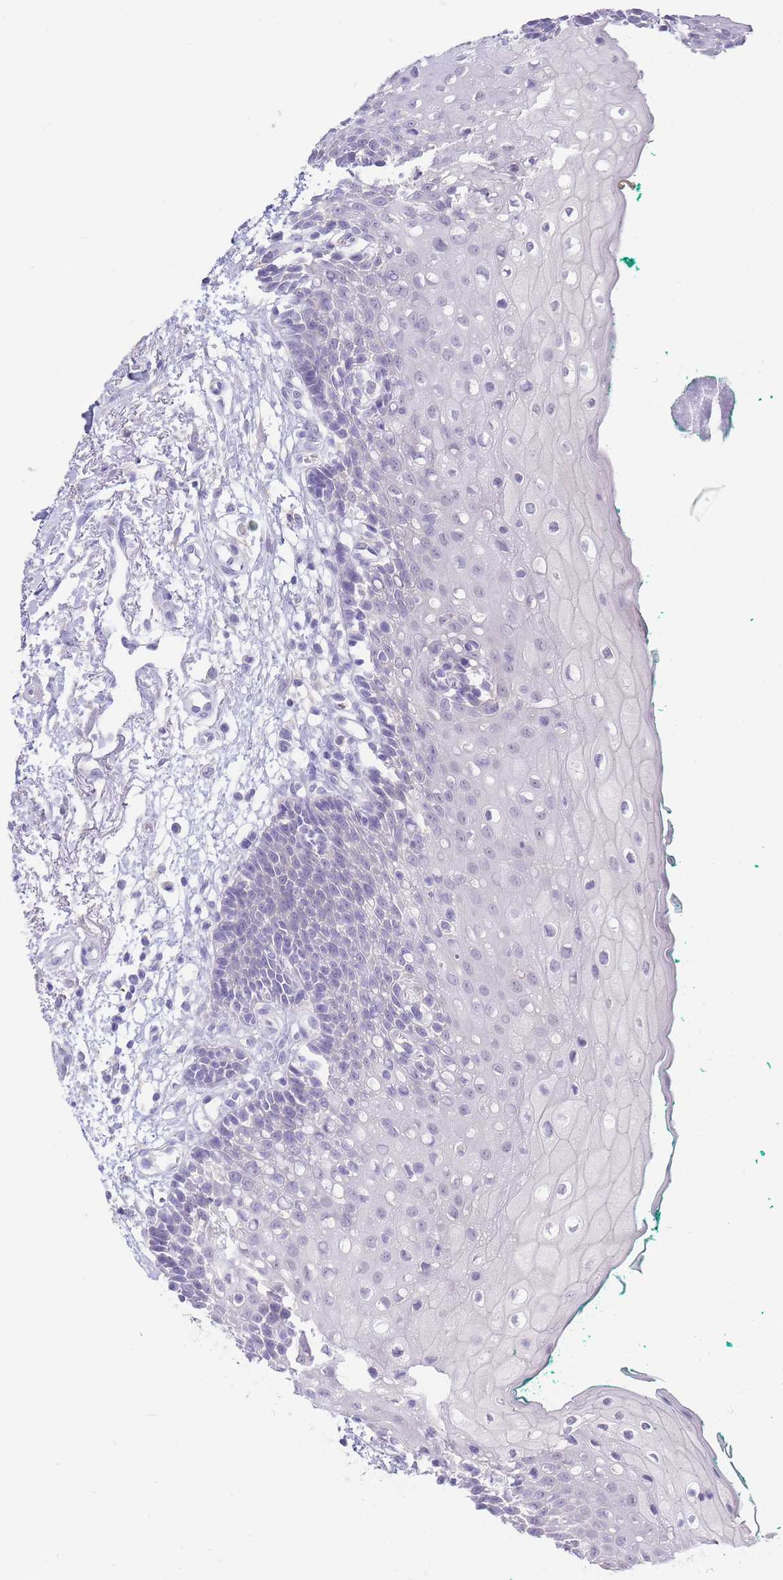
{"staining": {"intensity": "negative", "quantity": "none", "location": "none"}, "tissue": "oral mucosa", "cell_type": "Squamous epithelial cells", "image_type": "normal", "snomed": [{"axis": "morphology", "description": "Normal tissue, NOS"}, {"axis": "morphology", "description": "Squamous cell carcinoma, NOS"}, {"axis": "topography", "description": "Oral tissue"}, {"axis": "topography", "description": "Tounge, NOS"}, {"axis": "topography", "description": "Head-Neck"}], "caption": "The histopathology image shows no staining of squamous epithelial cells in benign oral mucosa.", "gene": "CD37", "patient": {"sex": "male", "age": 79}}